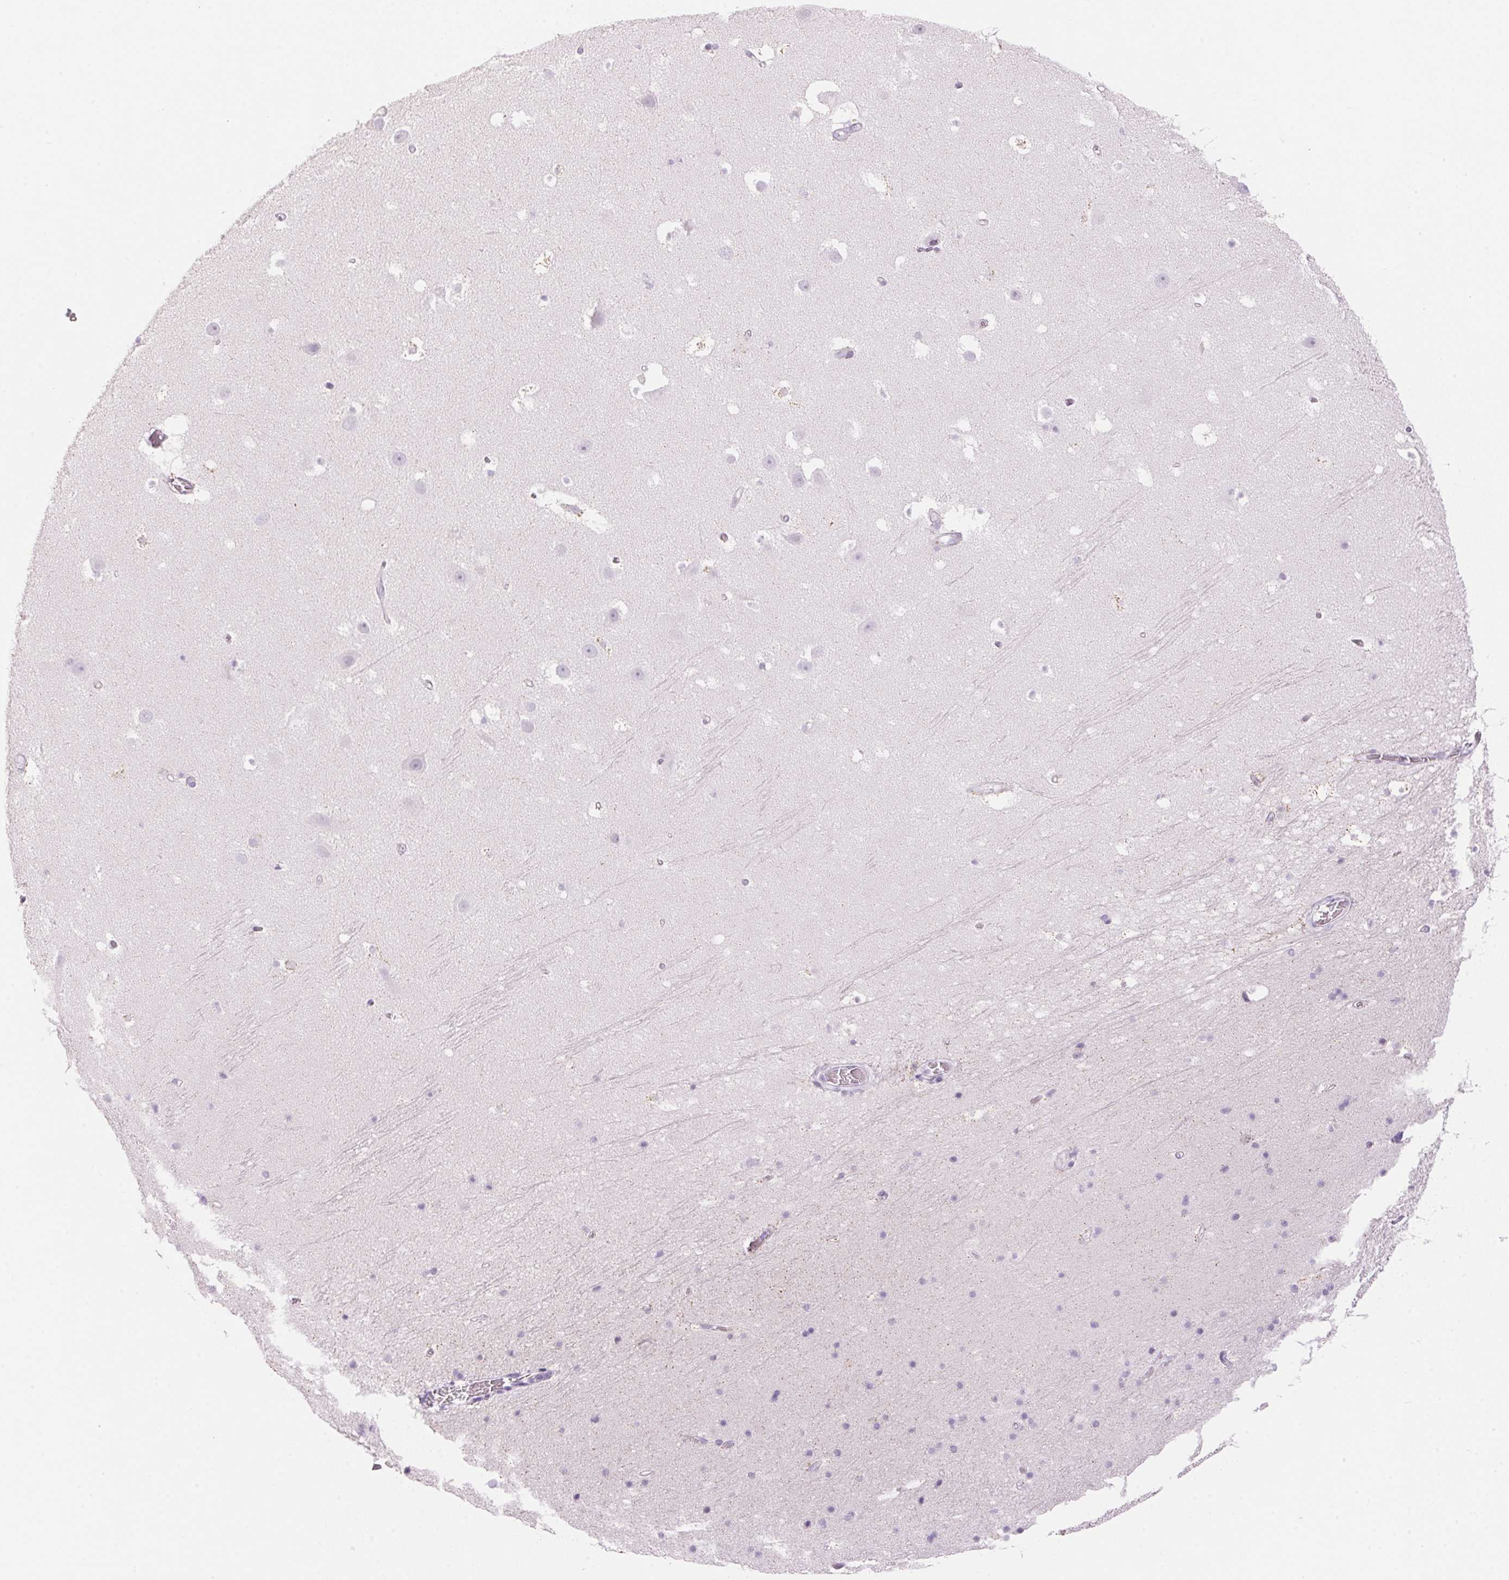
{"staining": {"intensity": "negative", "quantity": "none", "location": "none"}, "tissue": "hippocampus", "cell_type": "Glial cells", "image_type": "normal", "snomed": [{"axis": "morphology", "description": "Normal tissue, NOS"}, {"axis": "topography", "description": "Hippocampus"}], "caption": "High power microscopy micrograph of an immunohistochemistry (IHC) photomicrograph of unremarkable hippocampus, revealing no significant positivity in glial cells.", "gene": "HSD17B2", "patient": {"sex": "male", "age": 26}}